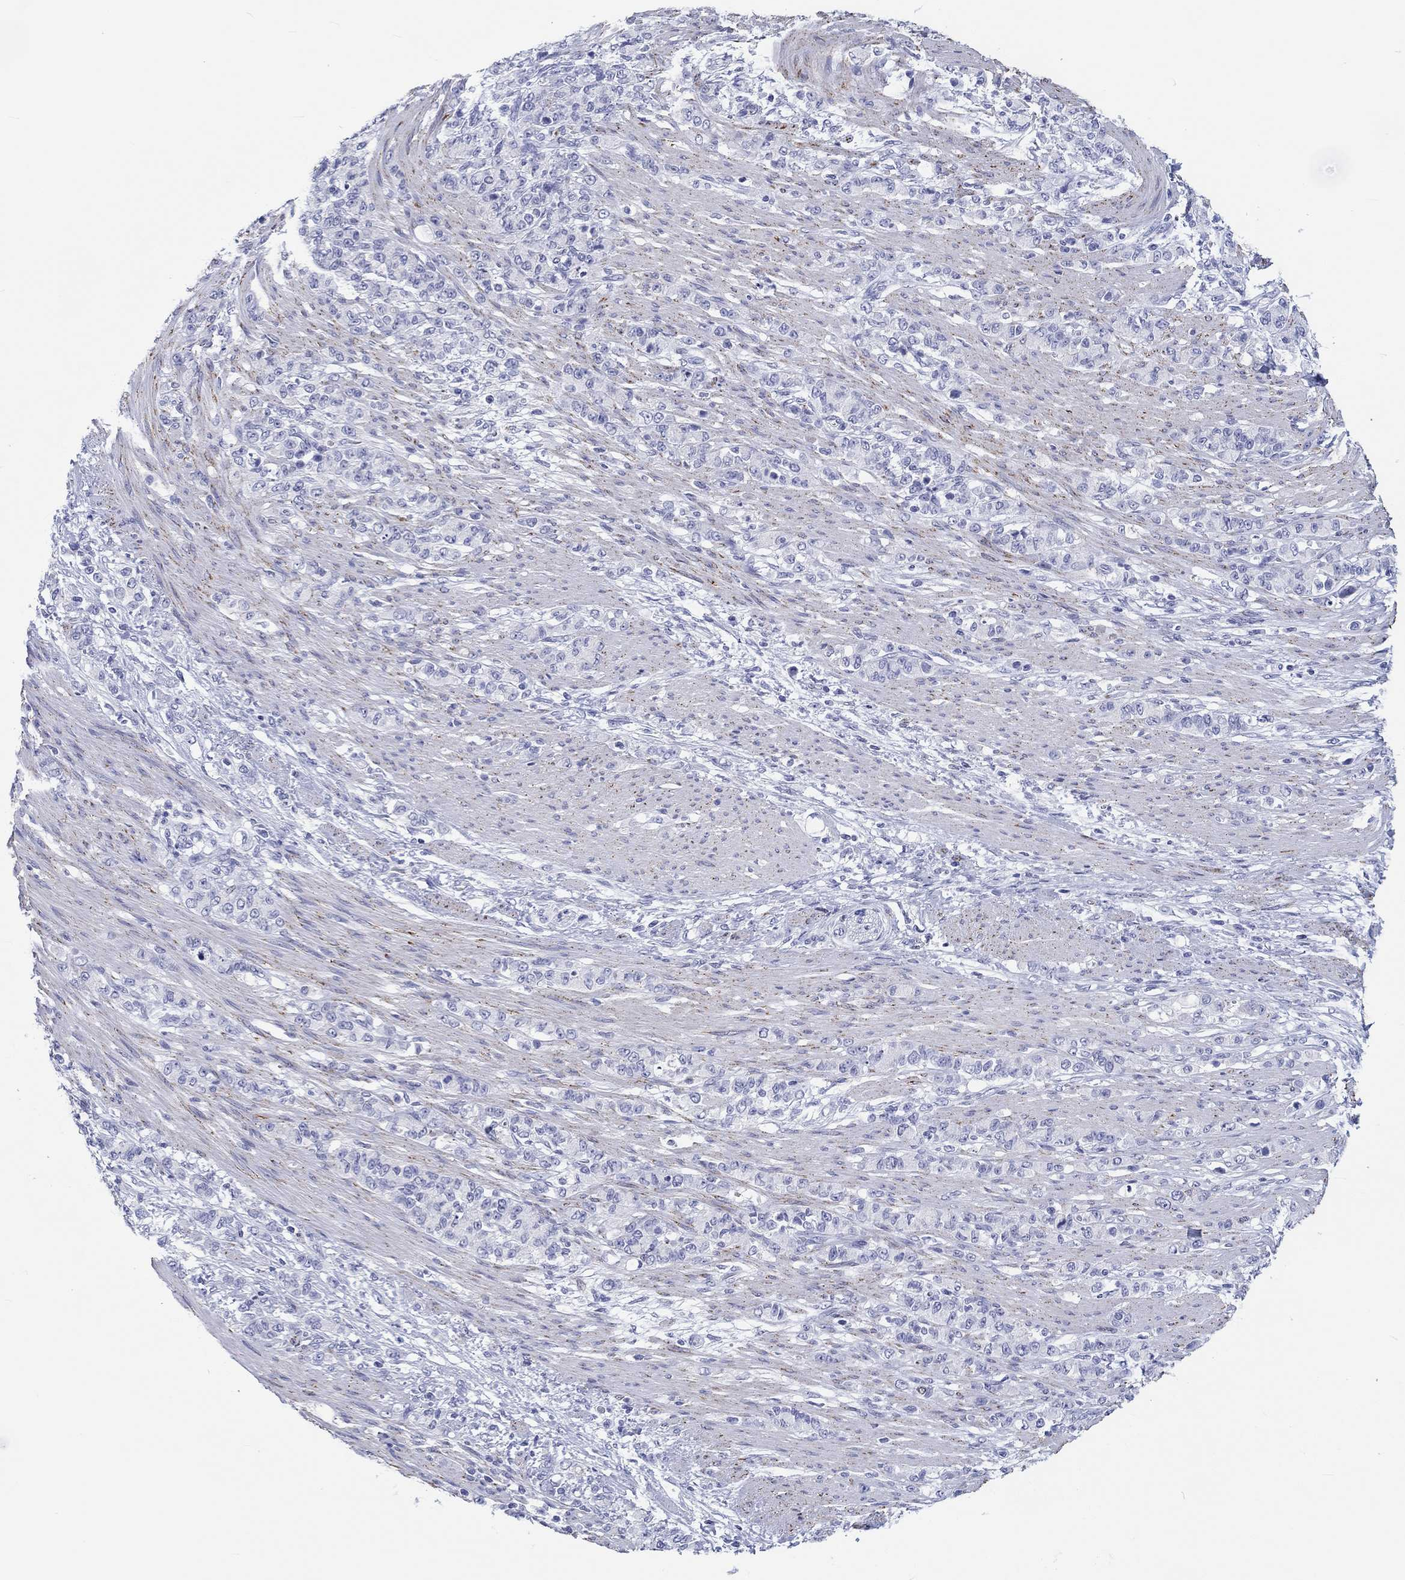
{"staining": {"intensity": "negative", "quantity": "none", "location": "none"}, "tissue": "stomach cancer", "cell_type": "Tumor cells", "image_type": "cancer", "snomed": [{"axis": "morphology", "description": "Normal tissue, NOS"}, {"axis": "morphology", "description": "Adenocarcinoma, NOS"}, {"axis": "topography", "description": "Stomach"}], "caption": "High magnification brightfield microscopy of adenocarcinoma (stomach) stained with DAB (brown) and counterstained with hematoxylin (blue): tumor cells show no significant positivity.", "gene": "H1-1", "patient": {"sex": "female", "age": 79}}